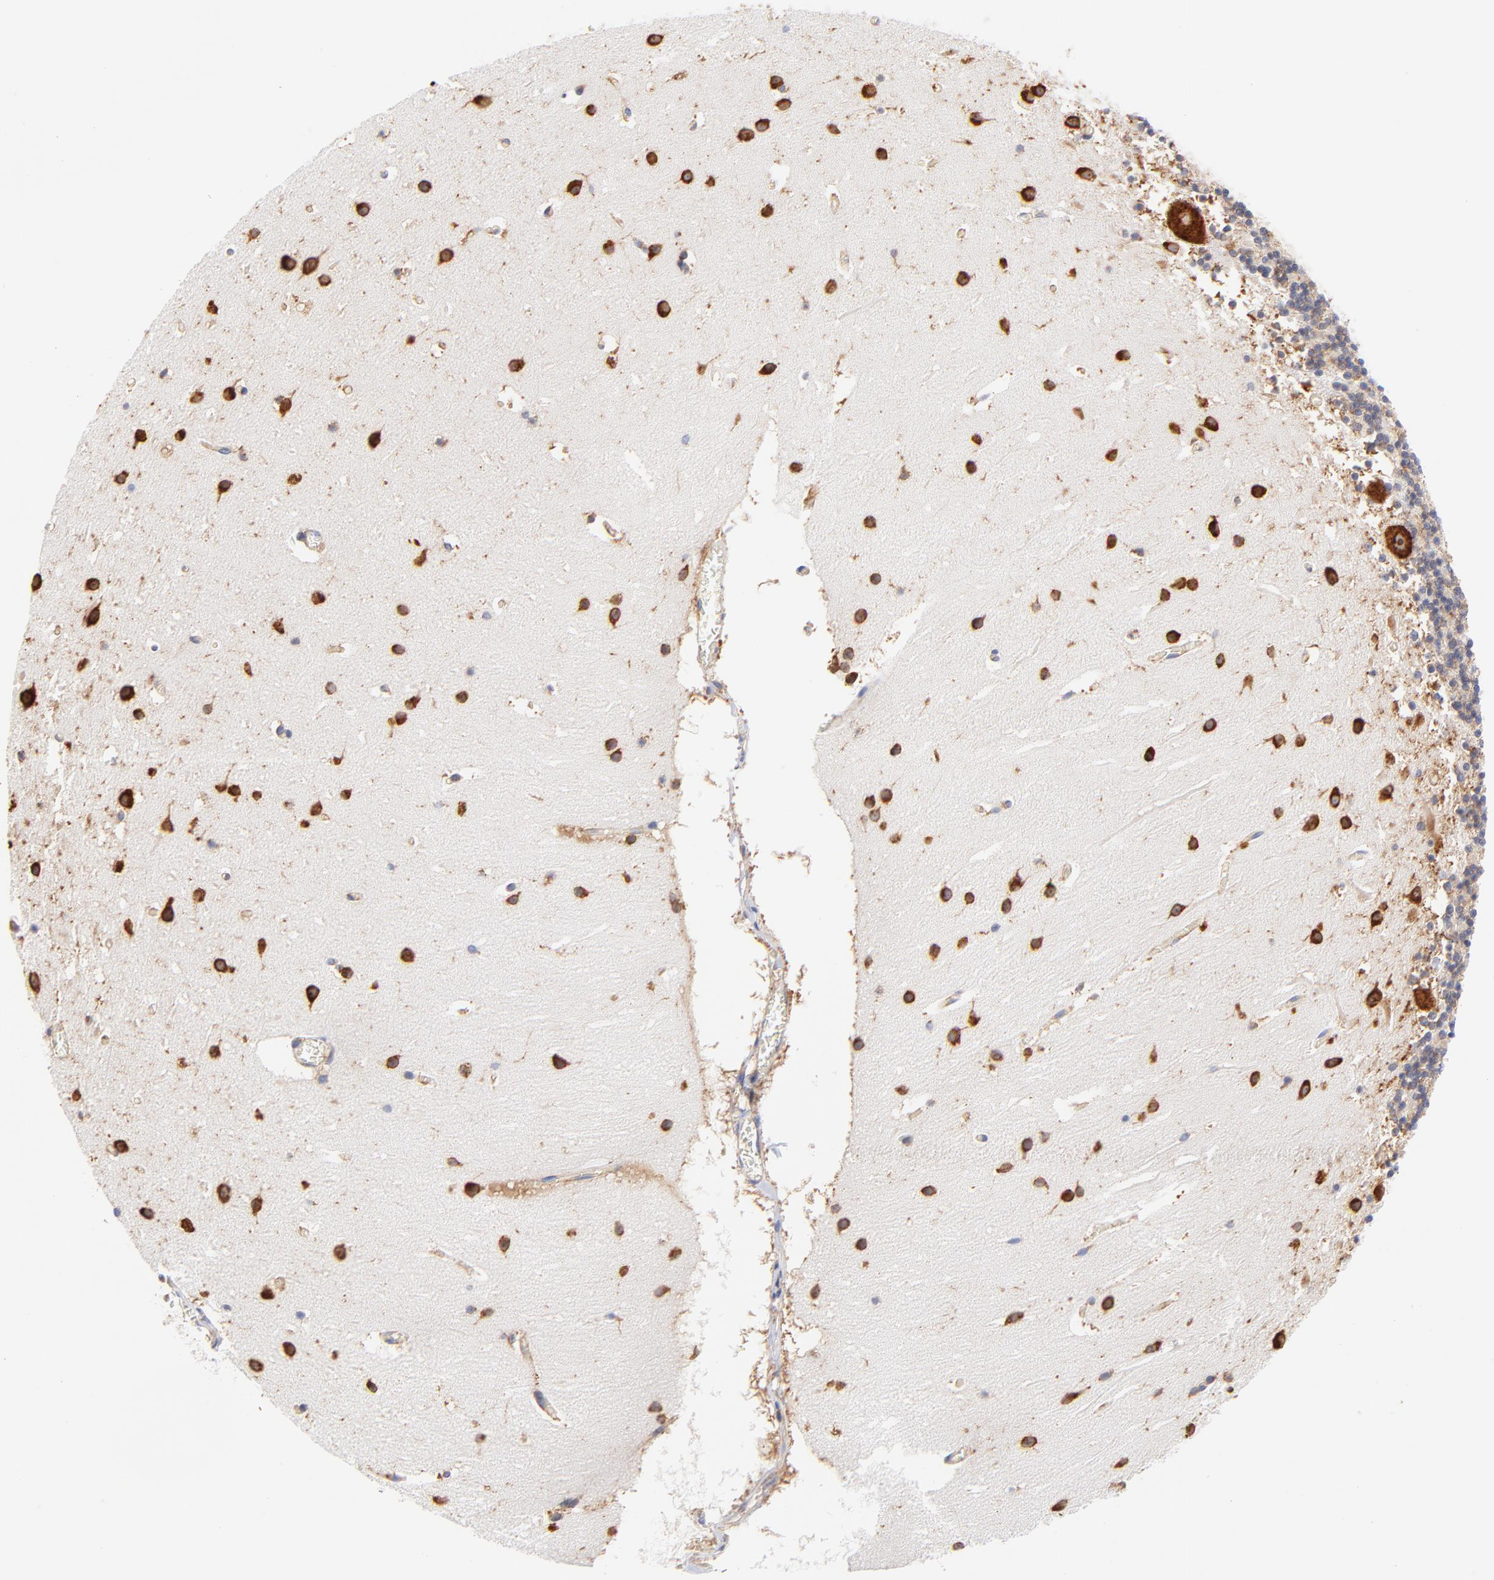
{"staining": {"intensity": "weak", "quantity": "25%-75%", "location": "cytoplasmic/membranous"}, "tissue": "cerebellum", "cell_type": "Cells in granular layer", "image_type": "normal", "snomed": [{"axis": "morphology", "description": "Normal tissue, NOS"}, {"axis": "topography", "description": "Cerebellum"}], "caption": "A brown stain highlights weak cytoplasmic/membranous expression of a protein in cells in granular layer of normal human cerebellum. (DAB = brown stain, brightfield microscopy at high magnification).", "gene": "RPL27", "patient": {"sex": "male", "age": 45}}